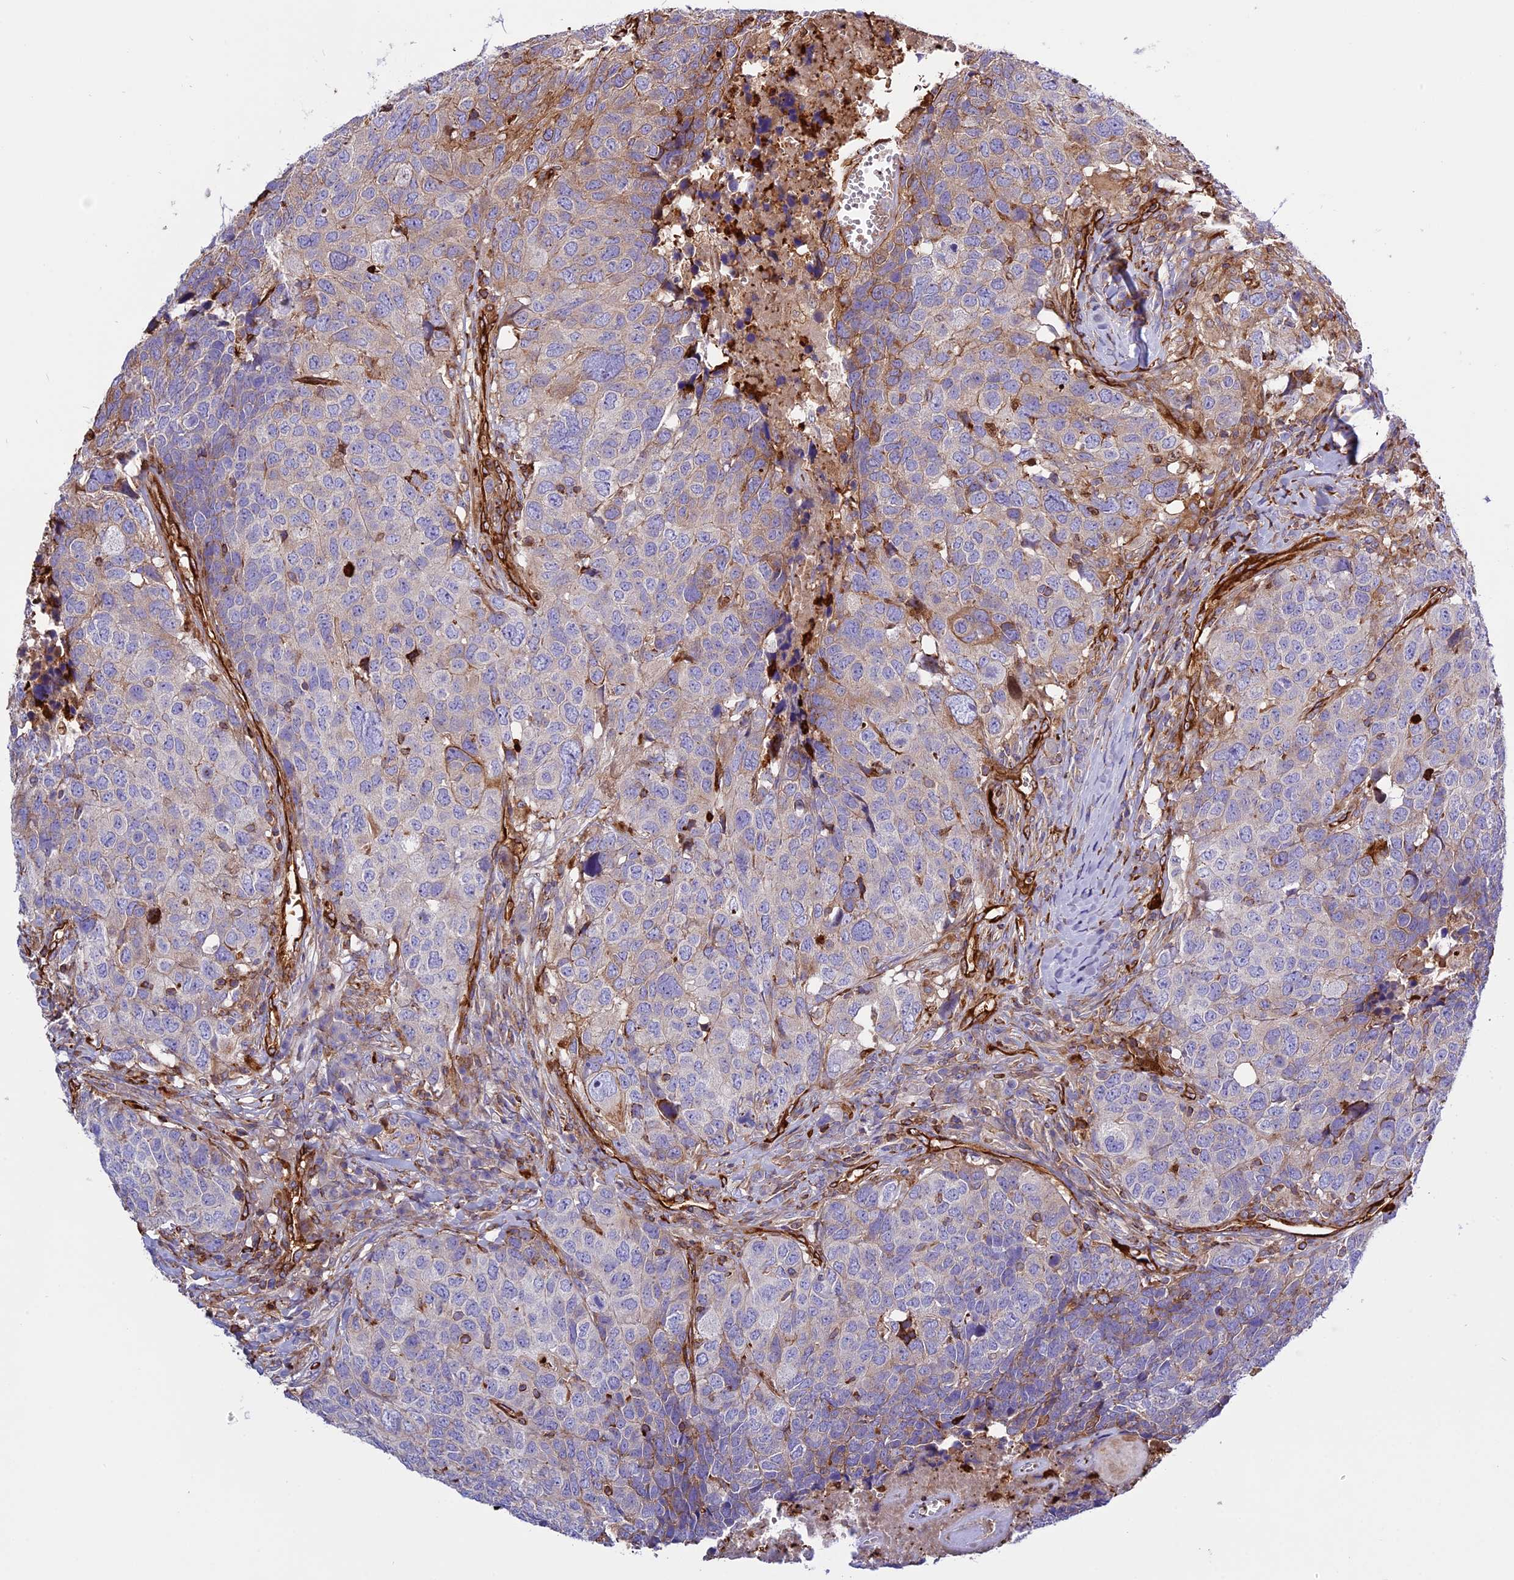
{"staining": {"intensity": "weak", "quantity": "<25%", "location": "cytoplasmic/membranous"}, "tissue": "head and neck cancer", "cell_type": "Tumor cells", "image_type": "cancer", "snomed": [{"axis": "morphology", "description": "Squamous cell carcinoma, NOS"}, {"axis": "topography", "description": "Head-Neck"}], "caption": "IHC photomicrograph of neoplastic tissue: head and neck cancer stained with DAB displays no significant protein expression in tumor cells. Nuclei are stained in blue.", "gene": "CD99L2", "patient": {"sex": "male", "age": 66}}